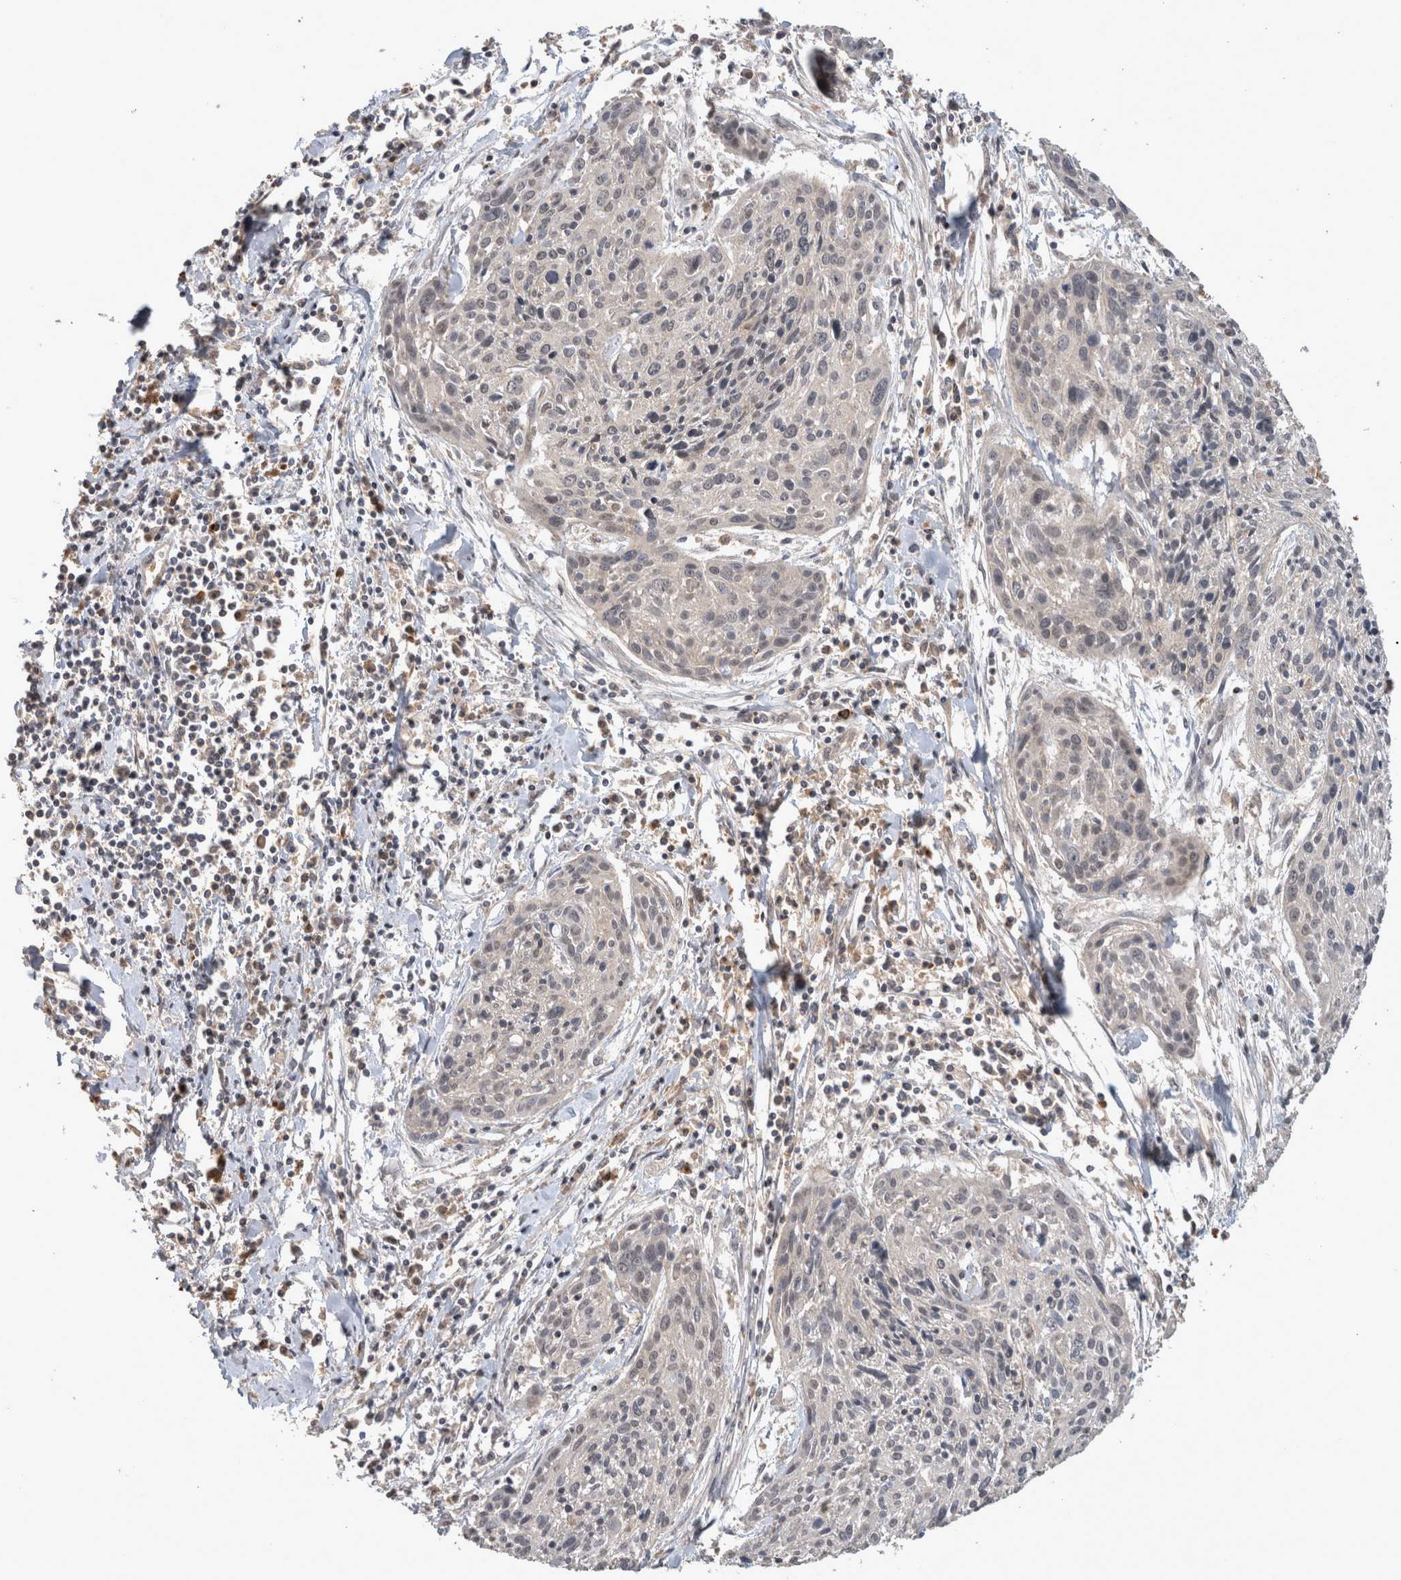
{"staining": {"intensity": "weak", "quantity": "25%-75%", "location": "cytoplasmic/membranous,nuclear"}, "tissue": "cervical cancer", "cell_type": "Tumor cells", "image_type": "cancer", "snomed": [{"axis": "morphology", "description": "Squamous cell carcinoma, NOS"}, {"axis": "topography", "description": "Cervix"}], "caption": "A high-resolution histopathology image shows immunohistochemistry (IHC) staining of cervical cancer (squamous cell carcinoma), which demonstrates weak cytoplasmic/membranous and nuclear expression in approximately 25%-75% of tumor cells.", "gene": "OTUD7B", "patient": {"sex": "female", "age": 51}}